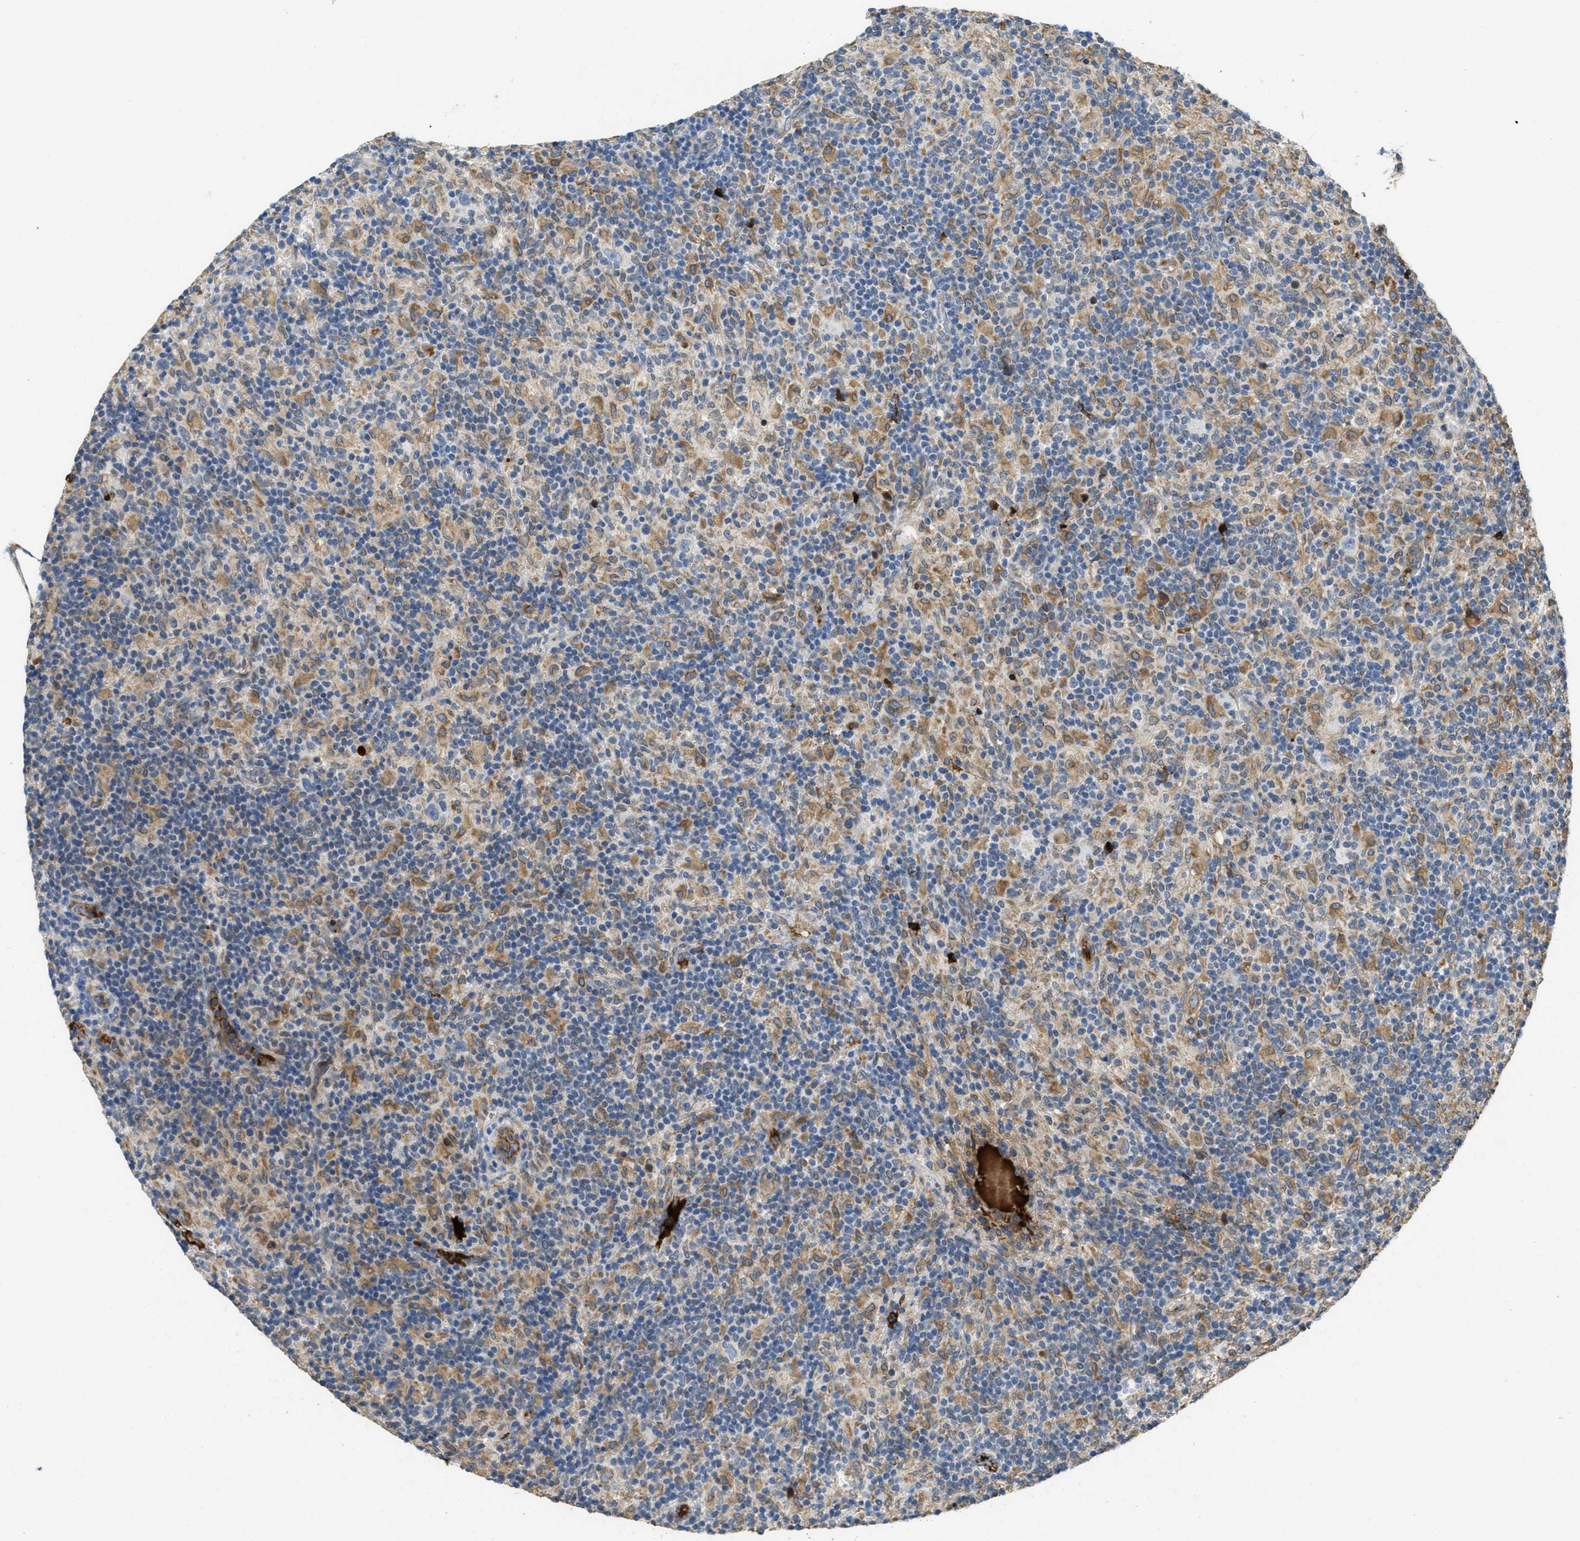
{"staining": {"intensity": "negative", "quantity": "none", "location": "none"}, "tissue": "lymphoma", "cell_type": "Tumor cells", "image_type": "cancer", "snomed": [{"axis": "morphology", "description": "Hodgkin's disease, NOS"}, {"axis": "topography", "description": "Lymph node"}], "caption": "A micrograph of human lymphoma is negative for staining in tumor cells. Brightfield microscopy of IHC stained with DAB (brown) and hematoxylin (blue), captured at high magnification.", "gene": "MPDU1", "patient": {"sex": "male", "age": 70}}